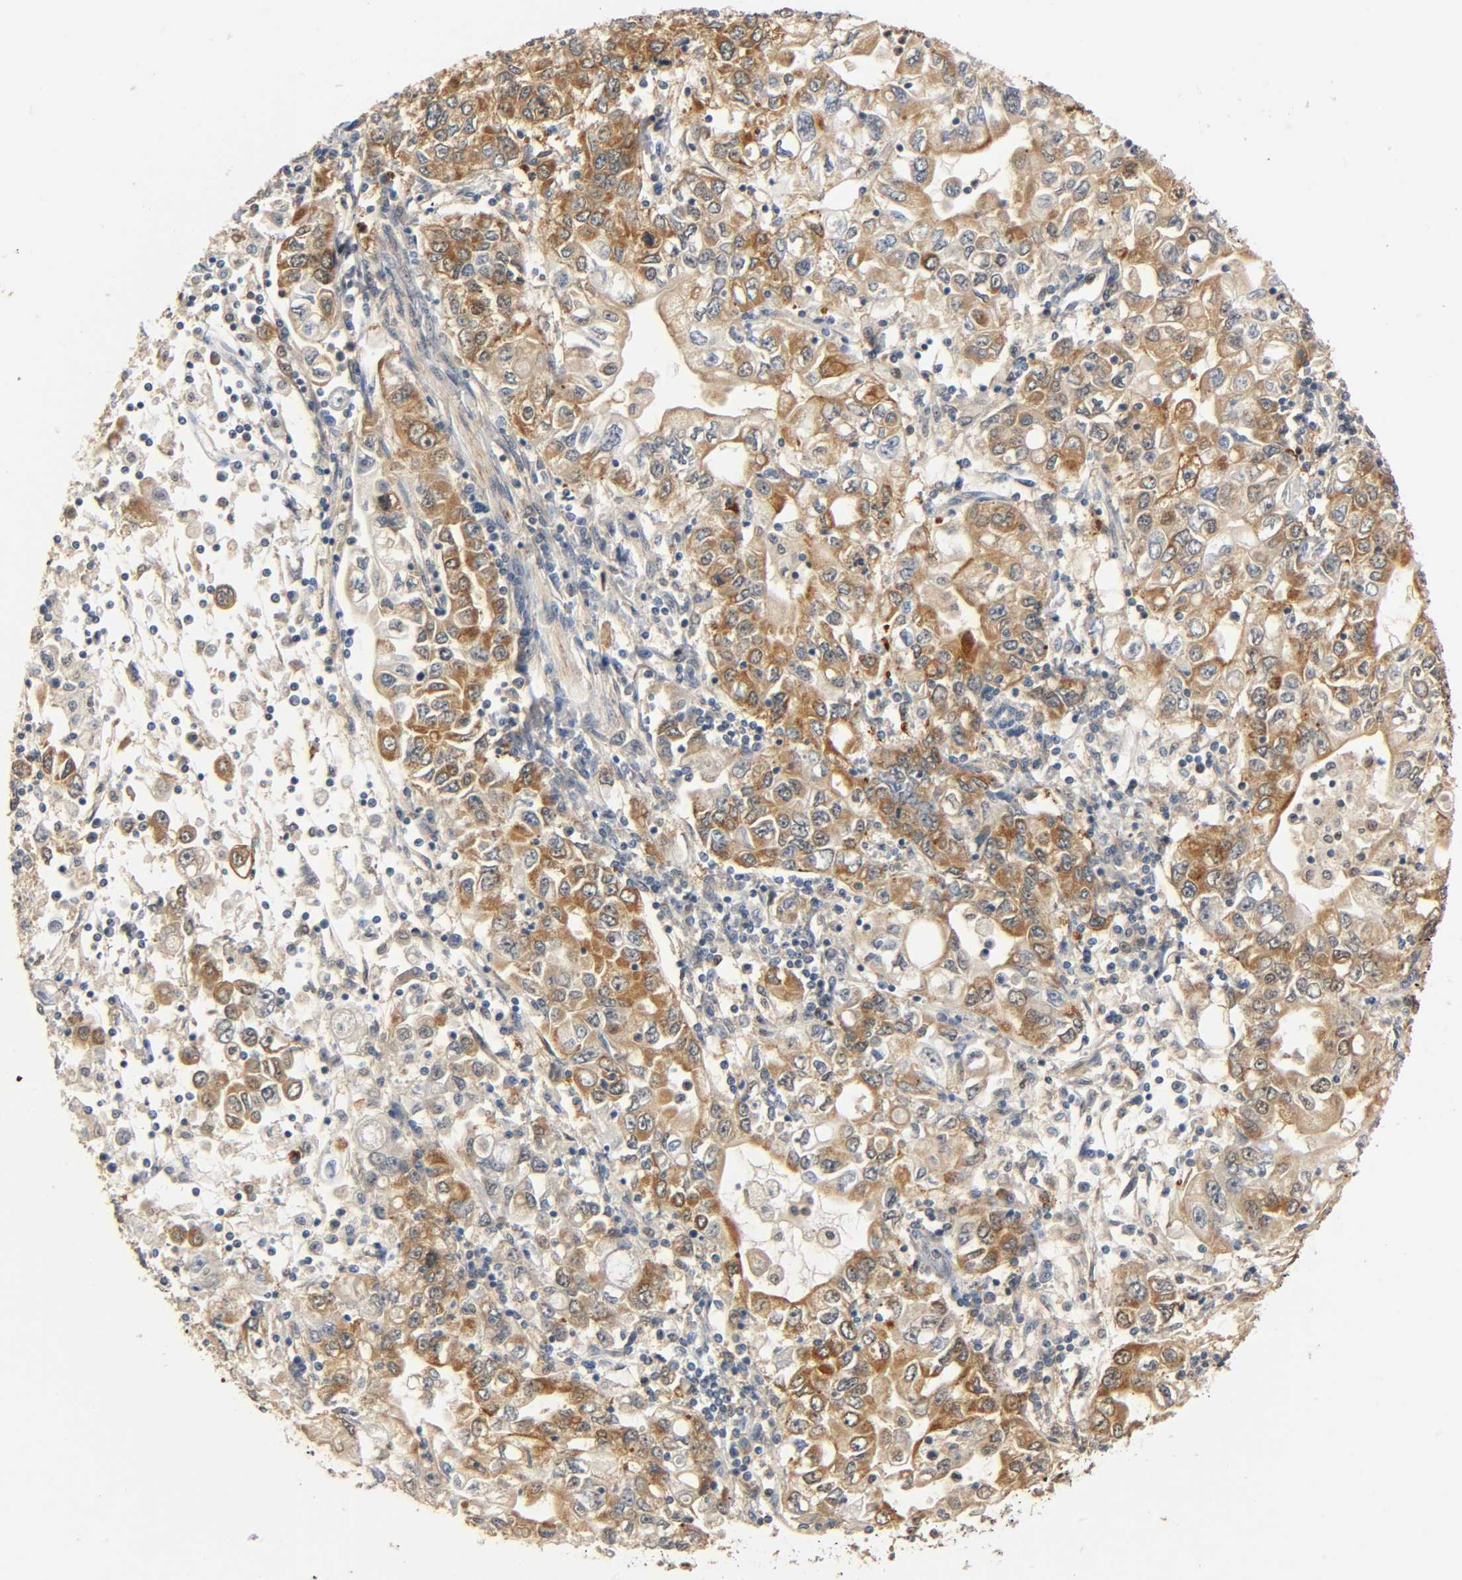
{"staining": {"intensity": "strong", "quantity": ">75%", "location": "cytoplasmic/membranous"}, "tissue": "stomach cancer", "cell_type": "Tumor cells", "image_type": "cancer", "snomed": [{"axis": "morphology", "description": "Adenocarcinoma, NOS"}, {"axis": "topography", "description": "Stomach, lower"}], "caption": "Immunohistochemical staining of stomach cancer reveals high levels of strong cytoplasmic/membranous staining in about >75% of tumor cells. (DAB IHC, brown staining for protein, blue staining for nuclei).", "gene": "ZFPM2", "patient": {"sex": "female", "age": 72}}